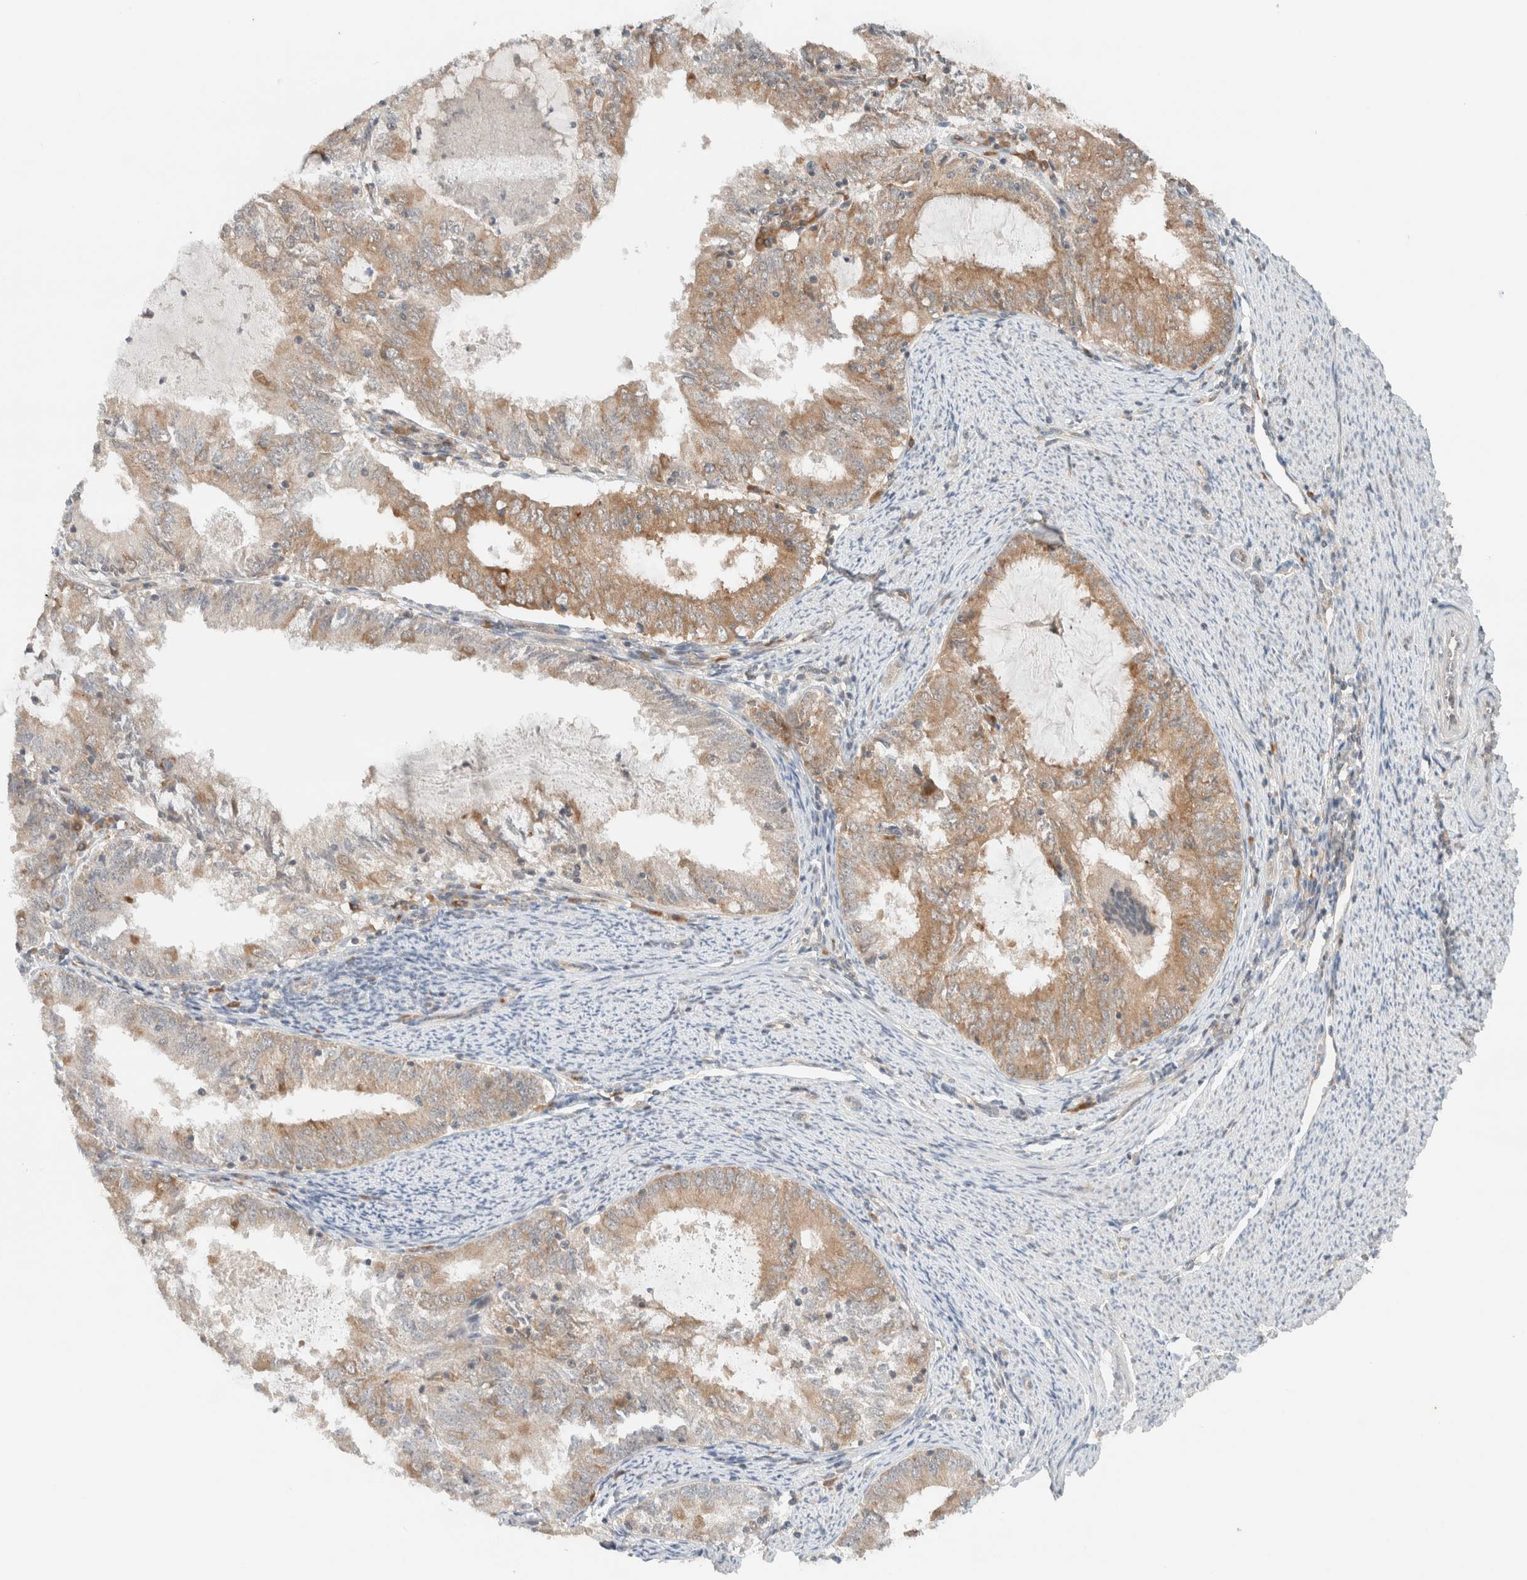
{"staining": {"intensity": "moderate", "quantity": ">75%", "location": "cytoplasmic/membranous"}, "tissue": "endometrial cancer", "cell_type": "Tumor cells", "image_type": "cancer", "snomed": [{"axis": "morphology", "description": "Adenocarcinoma, NOS"}, {"axis": "topography", "description": "Endometrium"}], "caption": "Endometrial cancer (adenocarcinoma) was stained to show a protein in brown. There is medium levels of moderate cytoplasmic/membranous staining in approximately >75% of tumor cells.", "gene": "ARFGEF2", "patient": {"sex": "female", "age": 57}}